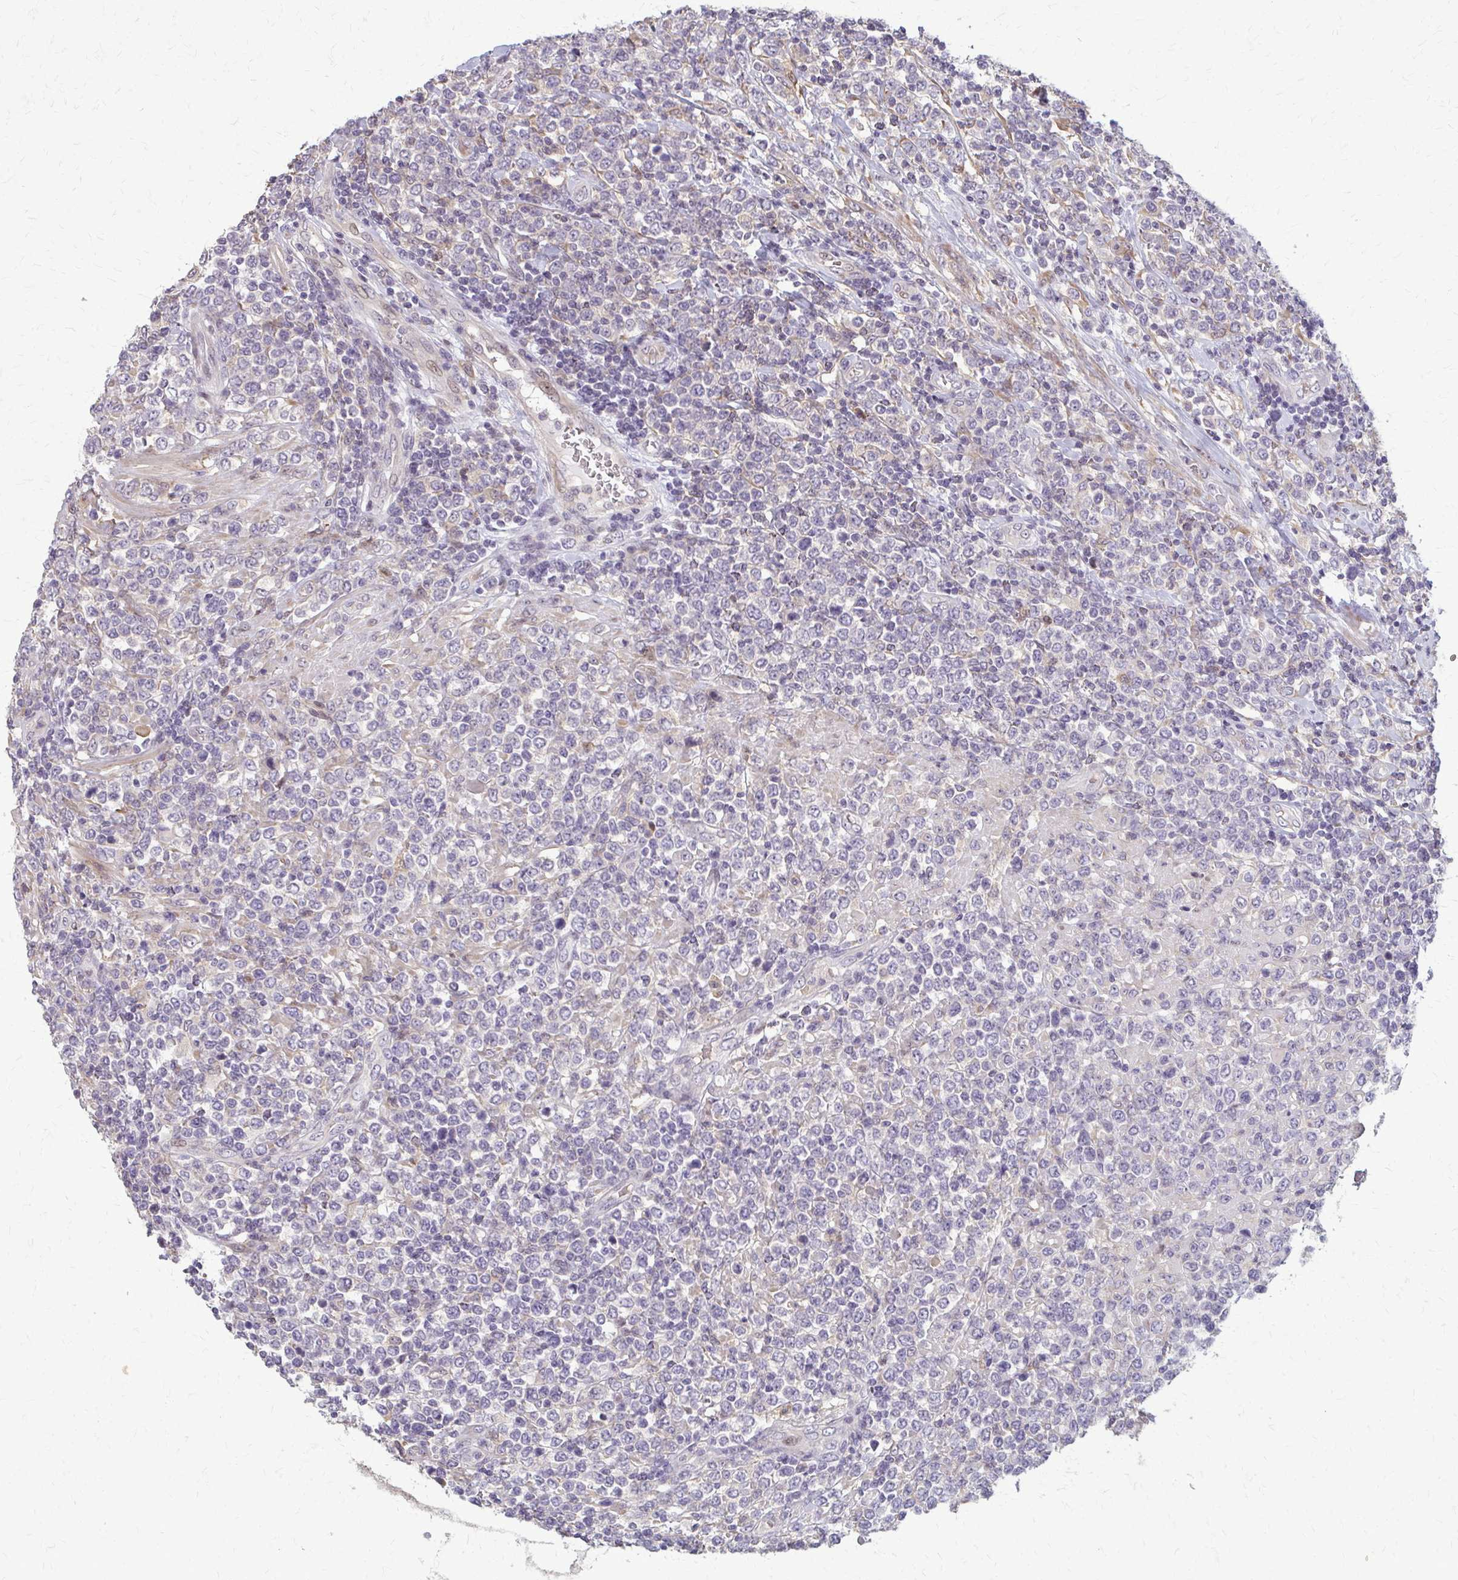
{"staining": {"intensity": "negative", "quantity": "none", "location": "none"}, "tissue": "lymphoma", "cell_type": "Tumor cells", "image_type": "cancer", "snomed": [{"axis": "morphology", "description": "Malignant lymphoma, non-Hodgkin's type, High grade"}, {"axis": "topography", "description": "Soft tissue"}], "caption": "DAB immunohistochemical staining of human malignant lymphoma, non-Hodgkin's type (high-grade) demonstrates no significant expression in tumor cells.", "gene": "ZNF34", "patient": {"sex": "female", "age": 56}}